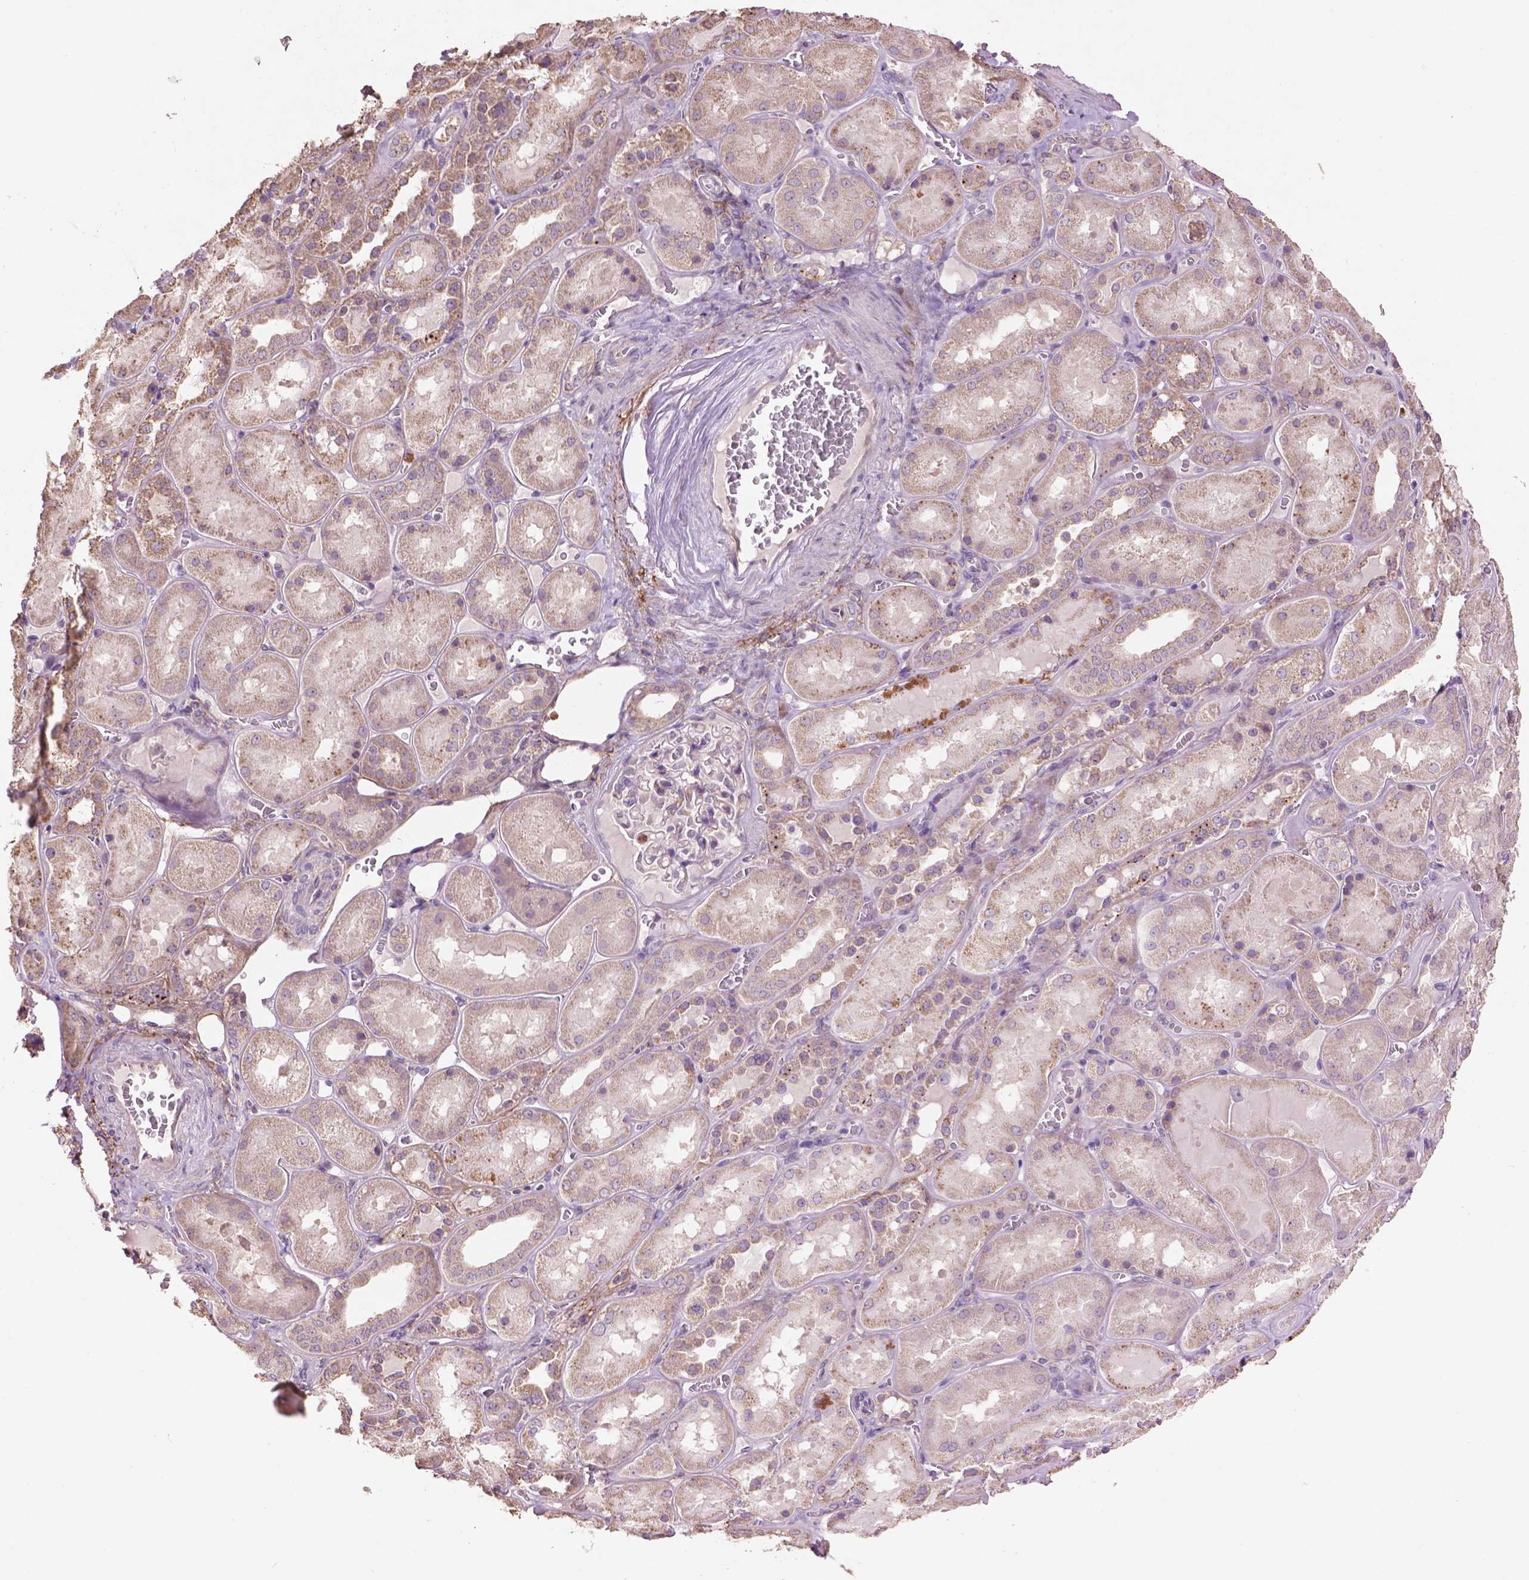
{"staining": {"intensity": "negative", "quantity": "none", "location": "none"}, "tissue": "kidney", "cell_type": "Cells in glomeruli", "image_type": "normal", "snomed": [{"axis": "morphology", "description": "Normal tissue, NOS"}, {"axis": "topography", "description": "Kidney"}], "caption": "Immunohistochemical staining of unremarkable kidney demonstrates no significant positivity in cells in glomeruli. The staining was performed using DAB to visualize the protein expression in brown, while the nuclei were stained in blue with hematoxylin (Magnification: 20x).", "gene": "LRRC3C", "patient": {"sex": "male", "age": 73}}